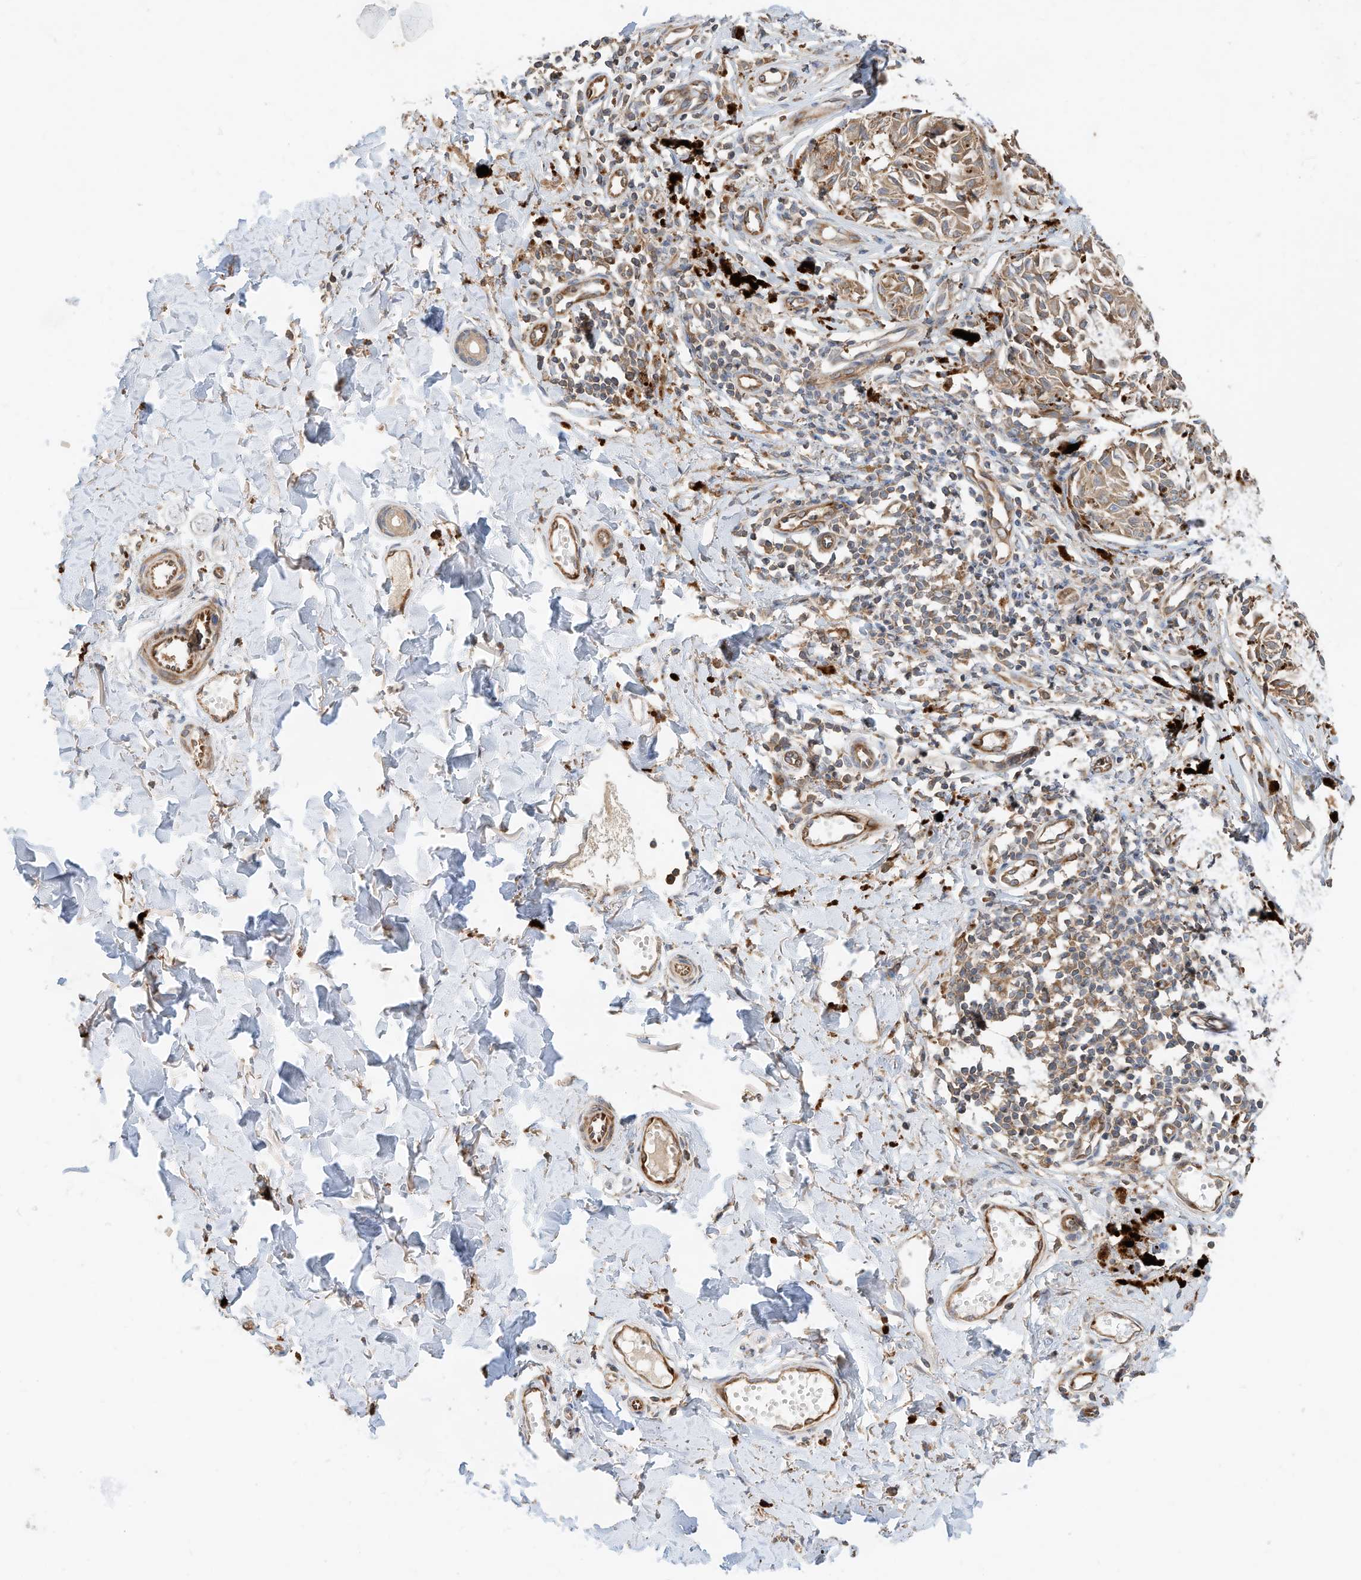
{"staining": {"intensity": "moderate", "quantity": ">75%", "location": "cytoplasmic/membranous"}, "tissue": "melanoma", "cell_type": "Tumor cells", "image_type": "cancer", "snomed": [{"axis": "morphology", "description": "Malignant melanoma, NOS"}, {"axis": "topography", "description": "Skin"}], "caption": "Immunohistochemistry micrograph of neoplastic tissue: human melanoma stained using immunohistochemistry displays medium levels of moderate protein expression localized specifically in the cytoplasmic/membranous of tumor cells, appearing as a cytoplasmic/membranous brown color.", "gene": "CPAMD8", "patient": {"sex": "male", "age": 53}}